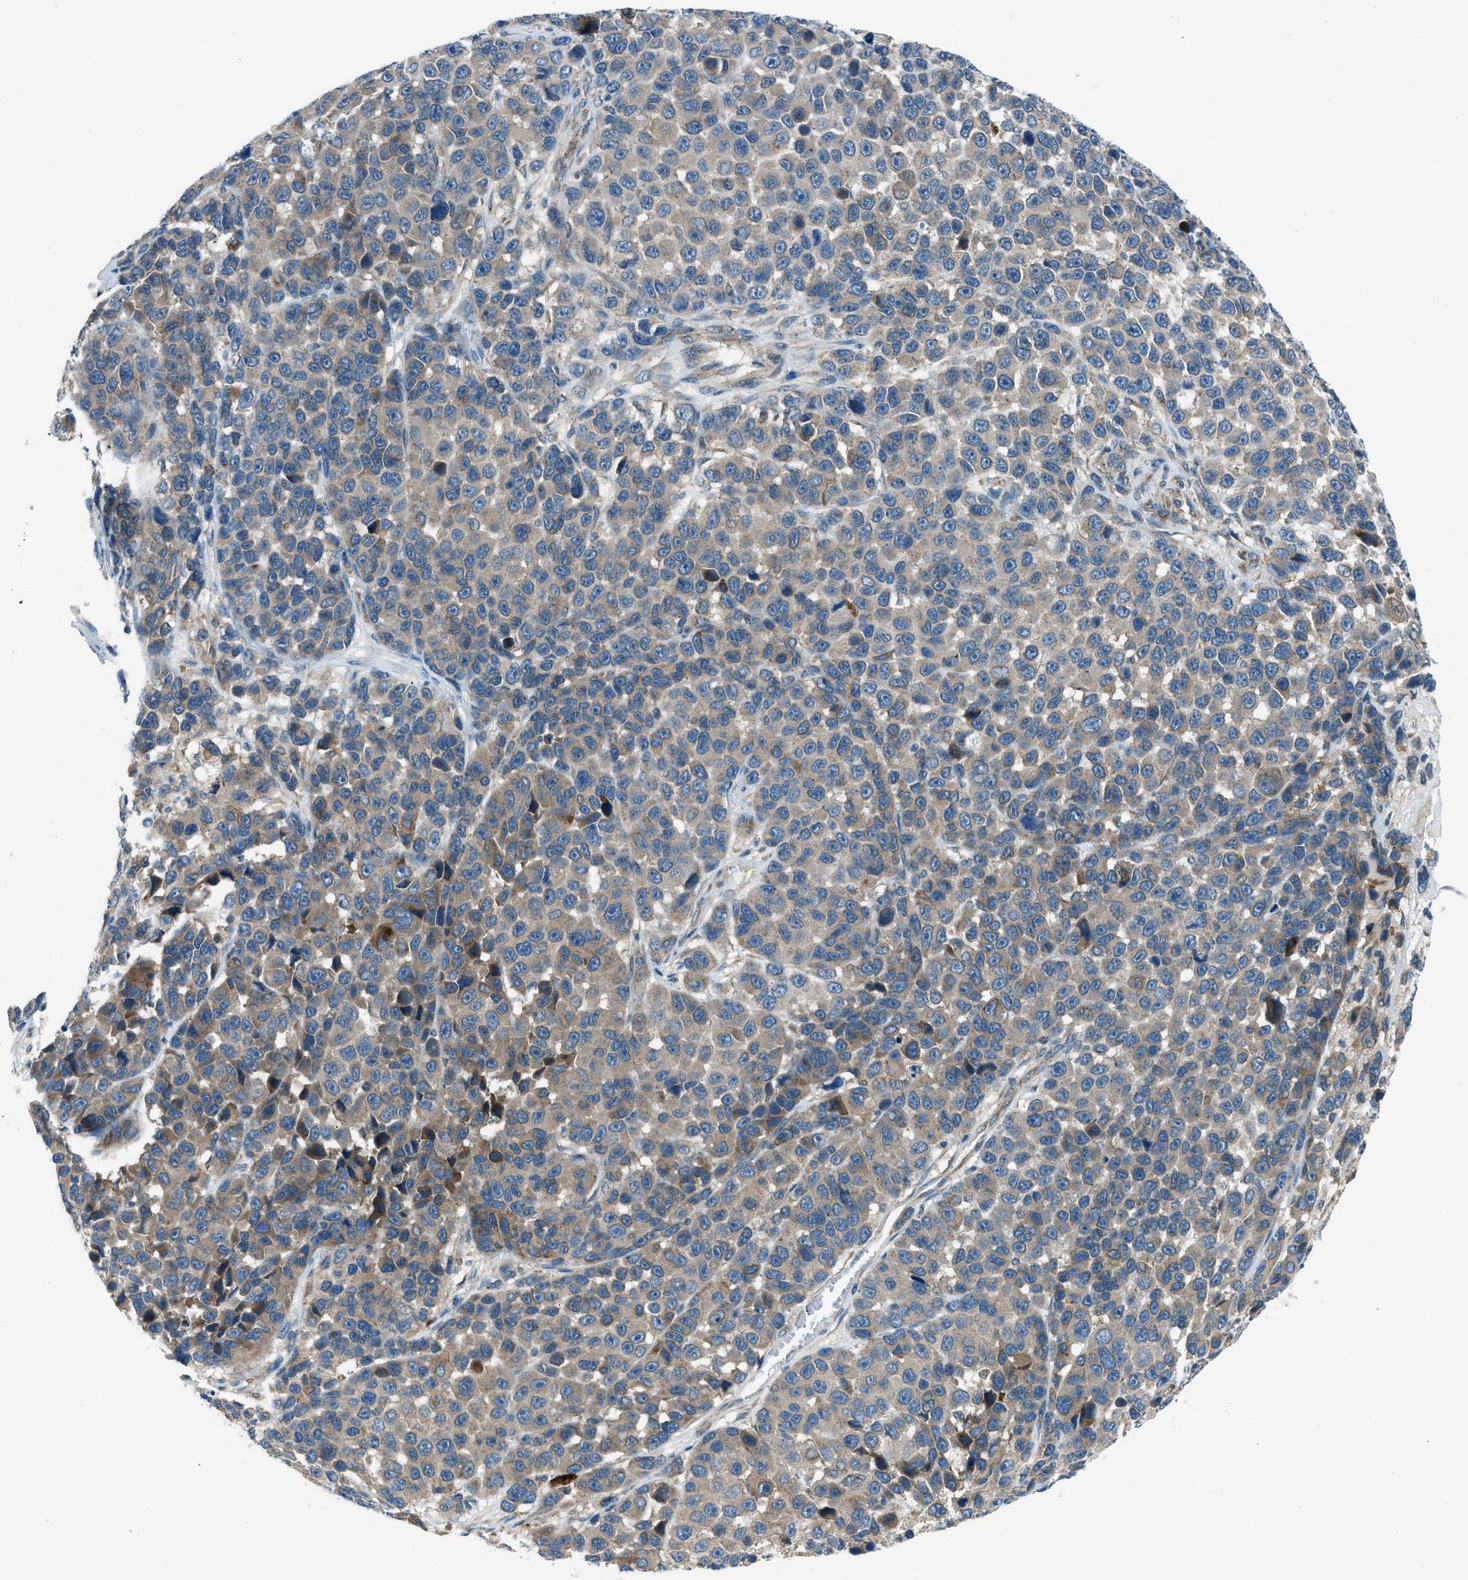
{"staining": {"intensity": "weak", "quantity": ">75%", "location": "cytoplasmic/membranous"}, "tissue": "melanoma", "cell_type": "Tumor cells", "image_type": "cancer", "snomed": [{"axis": "morphology", "description": "Malignant melanoma, NOS"}, {"axis": "topography", "description": "Skin"}], "caption": "IHC (DAB (3,3'-diaminobenzidine)) staining of human melanoma exhibits weak cytoplasmic/membranous protein positivity in about >75% of tumor cells.", "gene": "EDARADD", "patient": {"sex": "male", "age": 53}}